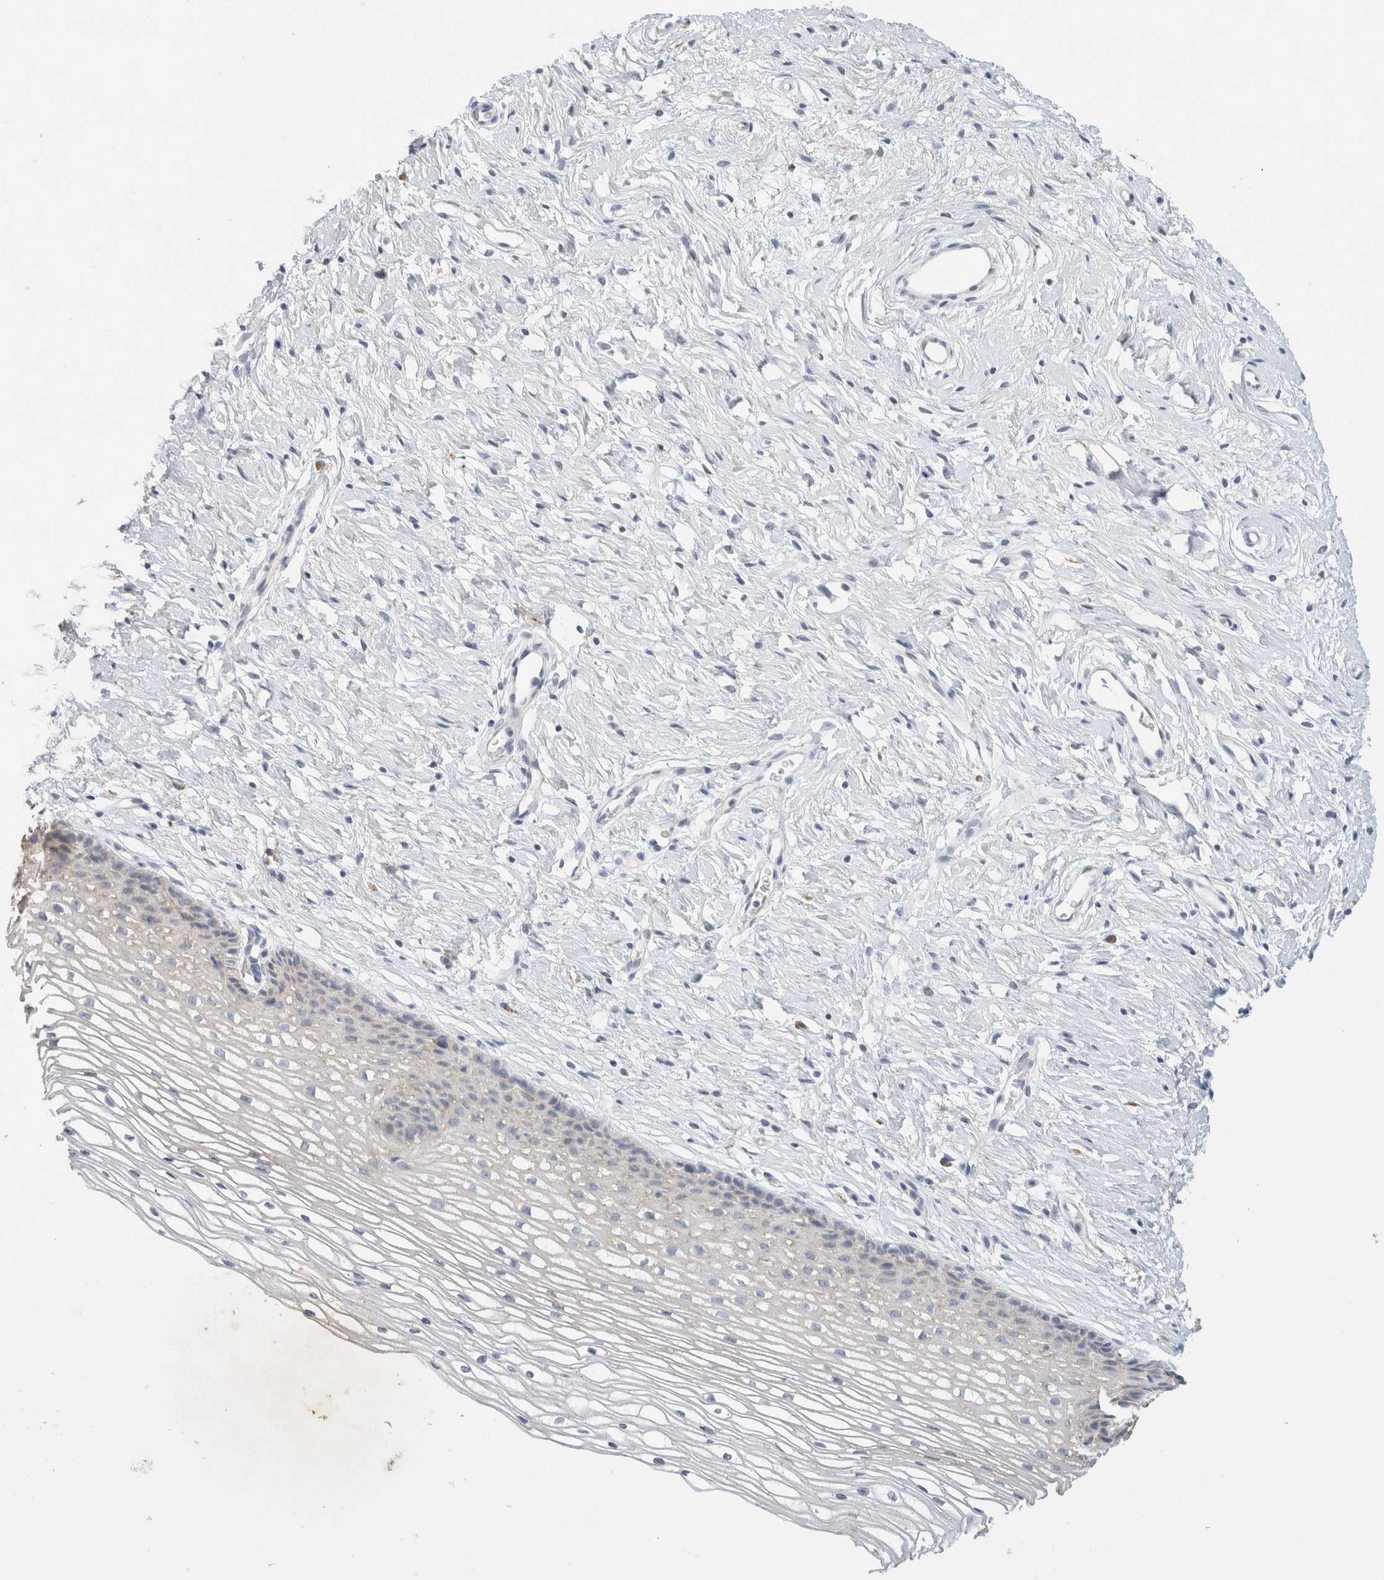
{"staining": {"intensity": "negative", "quantity": "none", "location": "none"}, "tissue": "cervix", "cell_type": "Glandular cells", "image_type": "normal", "snomed": [{"axis": "morphology", "description": "Normal tissue, NOS"}, {"axis": "topography", "description": "Cervix"}], "caption": "The immunohistochemistry micrograph has no significant staining in glandular cells of cervix. Nuclei are stained in blue.", "gene": "NEFM", "patient": {"sex": "female", "age": 77}}